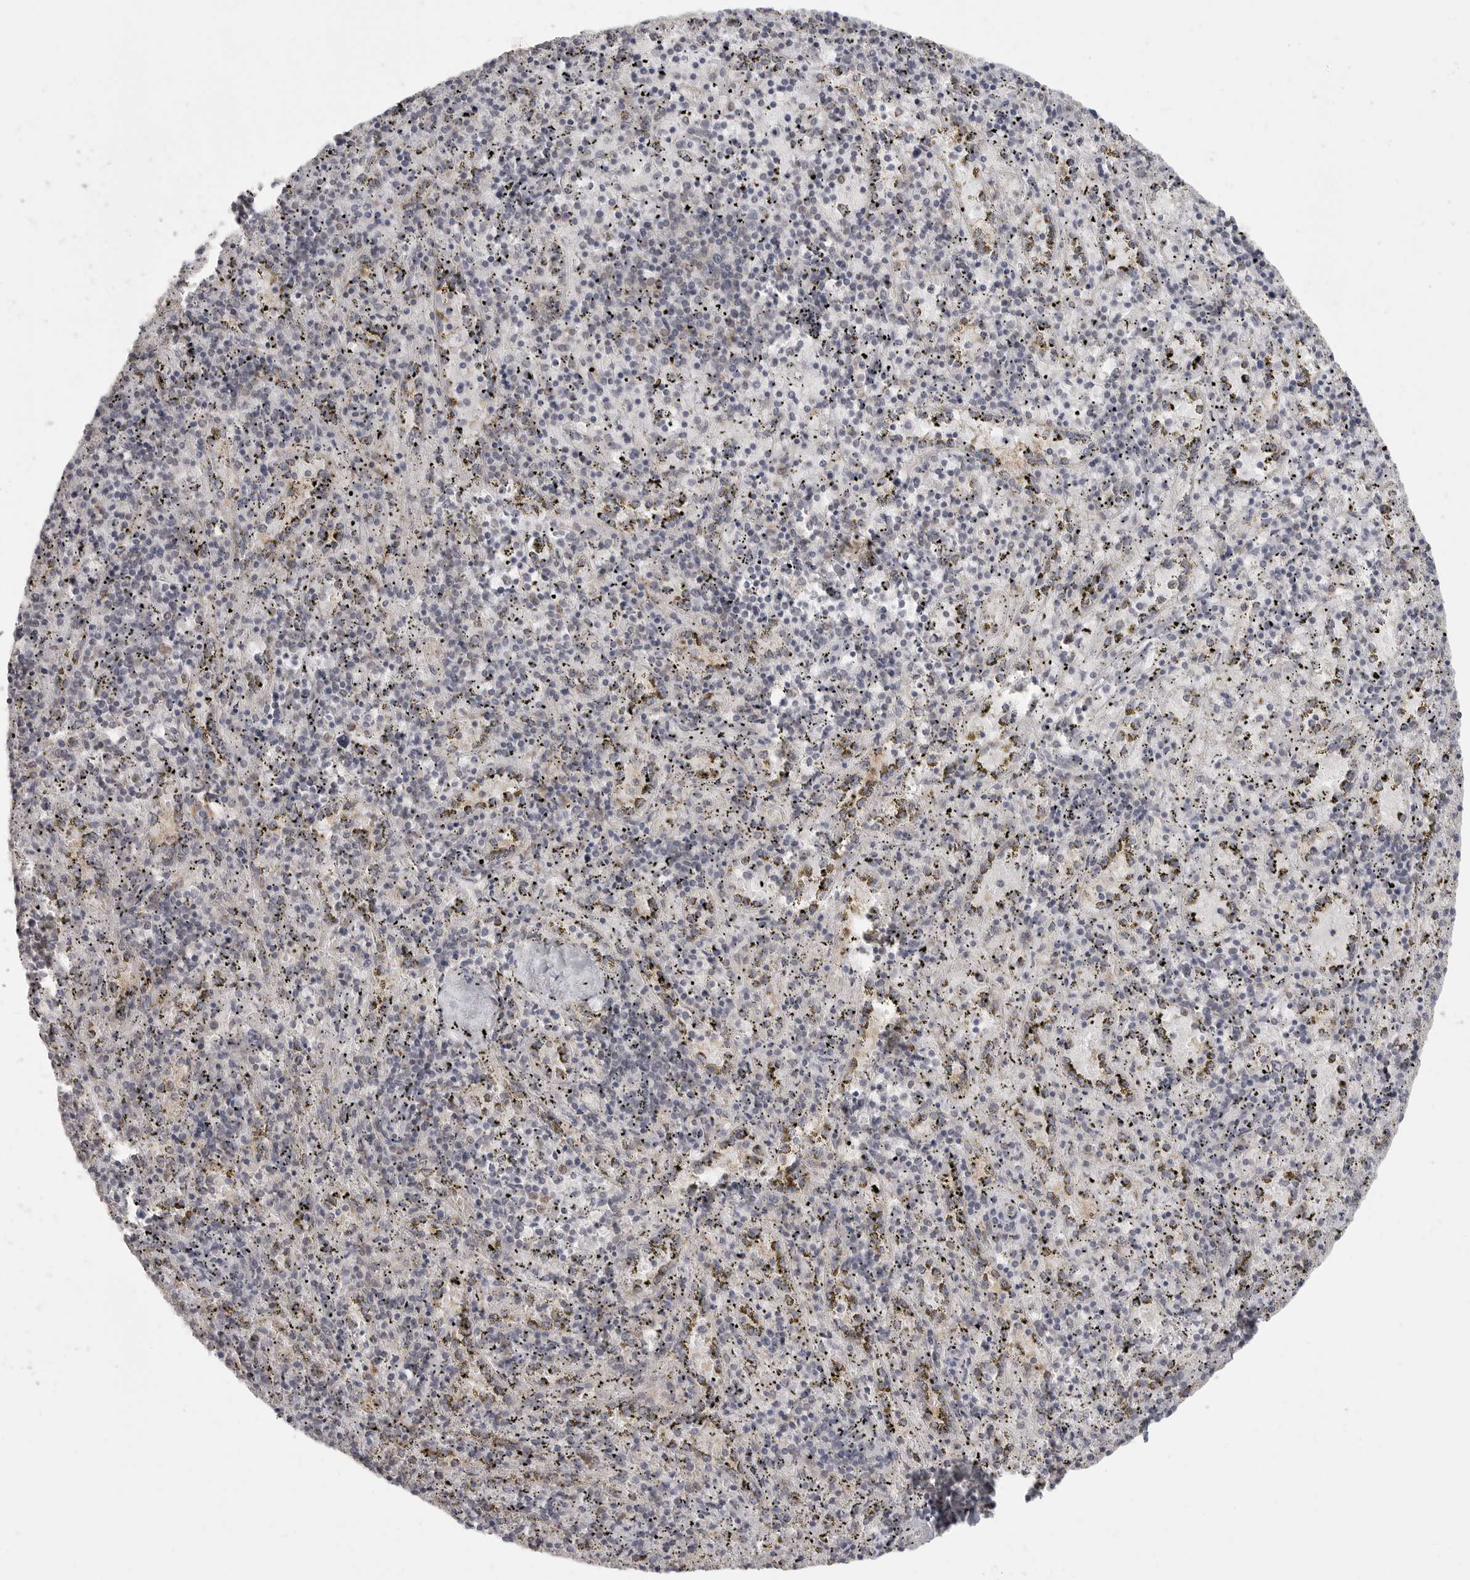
{"staining": {"intensity": "weak", "quantity": "25%-75%", "location": "cytoplasmic/membranous,nuclear"}, "tissue": "spleen", "cell_type": "Cells in red pulp", "image_type": "normal", "snomed": [{"axis": "morphology", "description": "Normal tissue, NOS"}, {"axis": "topography", "description": "Spleen"}], "caption": "A high-resolution image shows immunohistochemistry (IHC) staining of benign spleen, which reveals weak cytoplasmic/membranous,nuclear expression in about 25%-75% of cells in red pulp. (Stains: DAB (3,3'-diaminobenzidine) in brown, nuclei in blue, Microscopy: brightfield microscopy at high magnification).", "gene": "CERS2", "patient": {"sex": "male", "age": 11}}